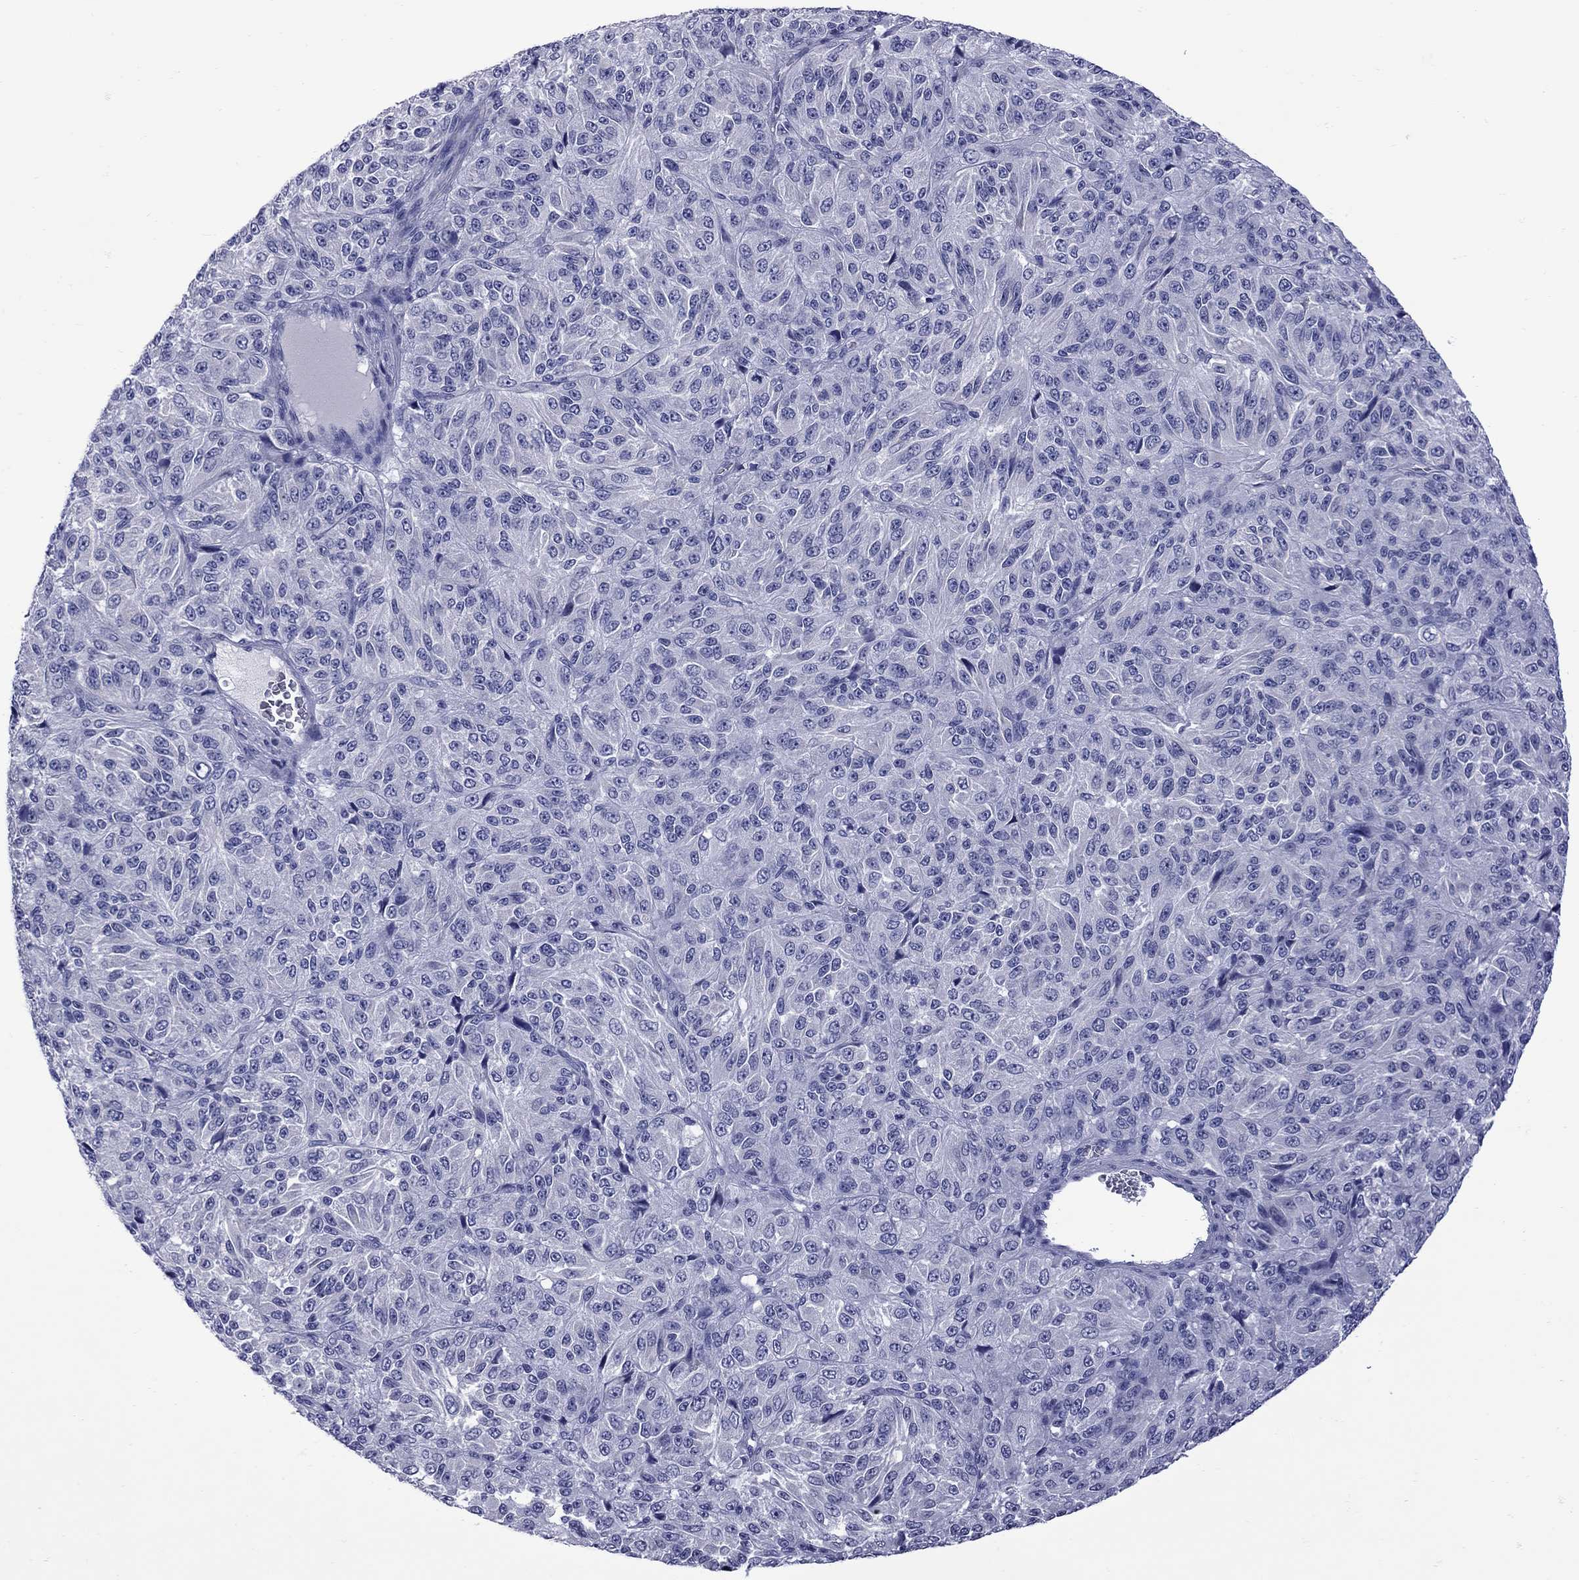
{"staining": {"intensity": "negative", "quantity": "none", "location": "none"}, "tissue": "melanoma", "cell_type": "Tumor cells", "image_type": "cancer", "snomed": [{"axis": "morphology", "description": "Malignant melanoma, Metastatic site"}, {"axis": "topography", "description": "Brain"}], "caption": "IHC histopathology image of human melanoma stained for a protein (brown), which shows no positivity in tumor cells.", "gene": "EPPIN", "patient": {"sex": "female", "age": 56}}